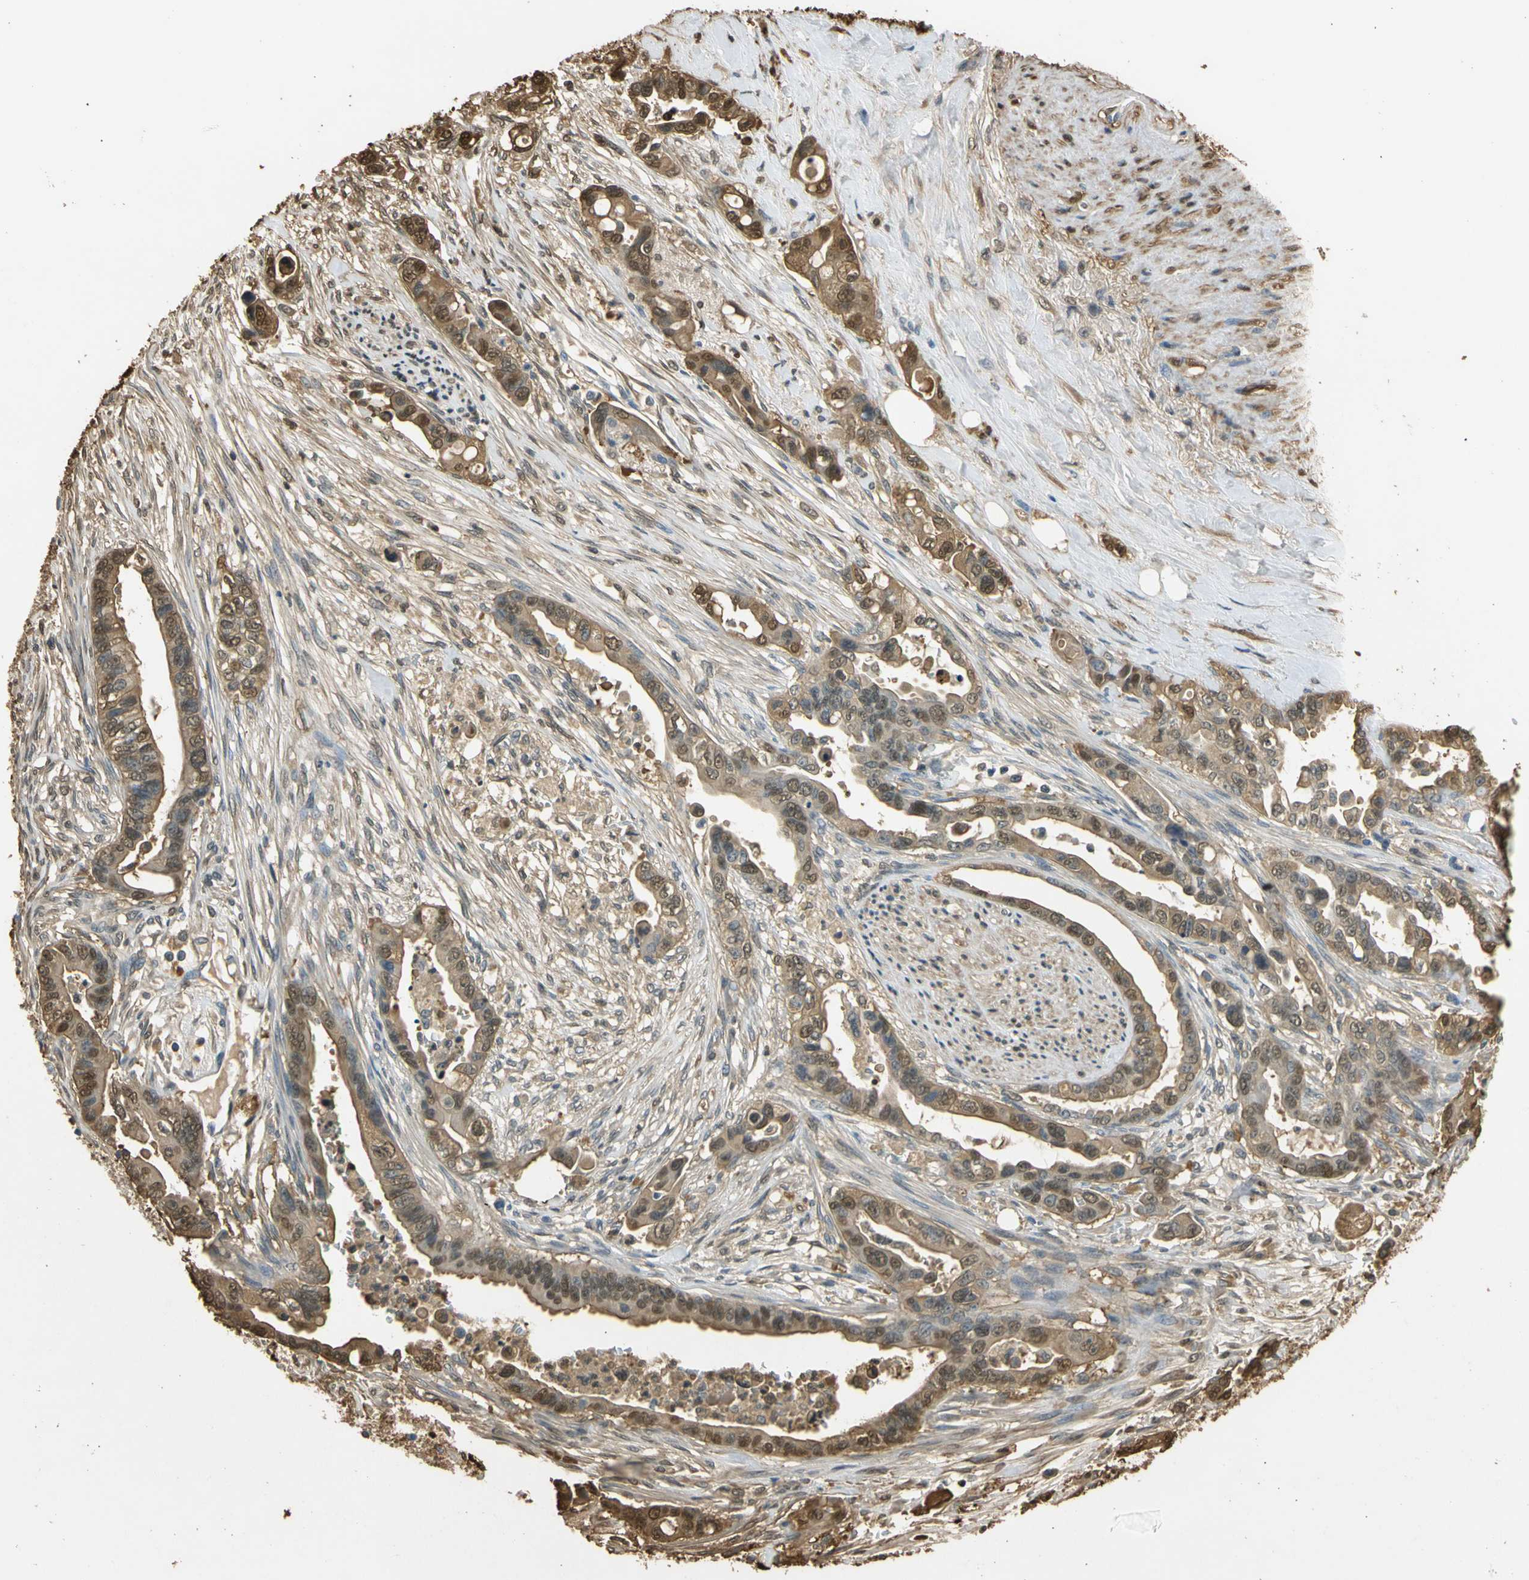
{"staining": {"intensity": "strong", "quantity": ">75%", "location": "cytoplasmic/membranous,nuclear"}, "tissue": "pancreatic cancer", "cell_type": "Tumor cells", "image_type": "cancer", "snomed": [{"axis": "morphology", "description": "Adenocarcinoma, NOS"}, {"axis": "topography", "description": "Pancreas"}], "caption": "Pancreatic cancer (adenocarcinoma) stained for a protein (brown) shows strong cytoplasmic/membranous and nuclear positive positivity in about >75% of tumor cells.", "gene": "S100A6", "patient": {"sex": "male", "age": 70}}